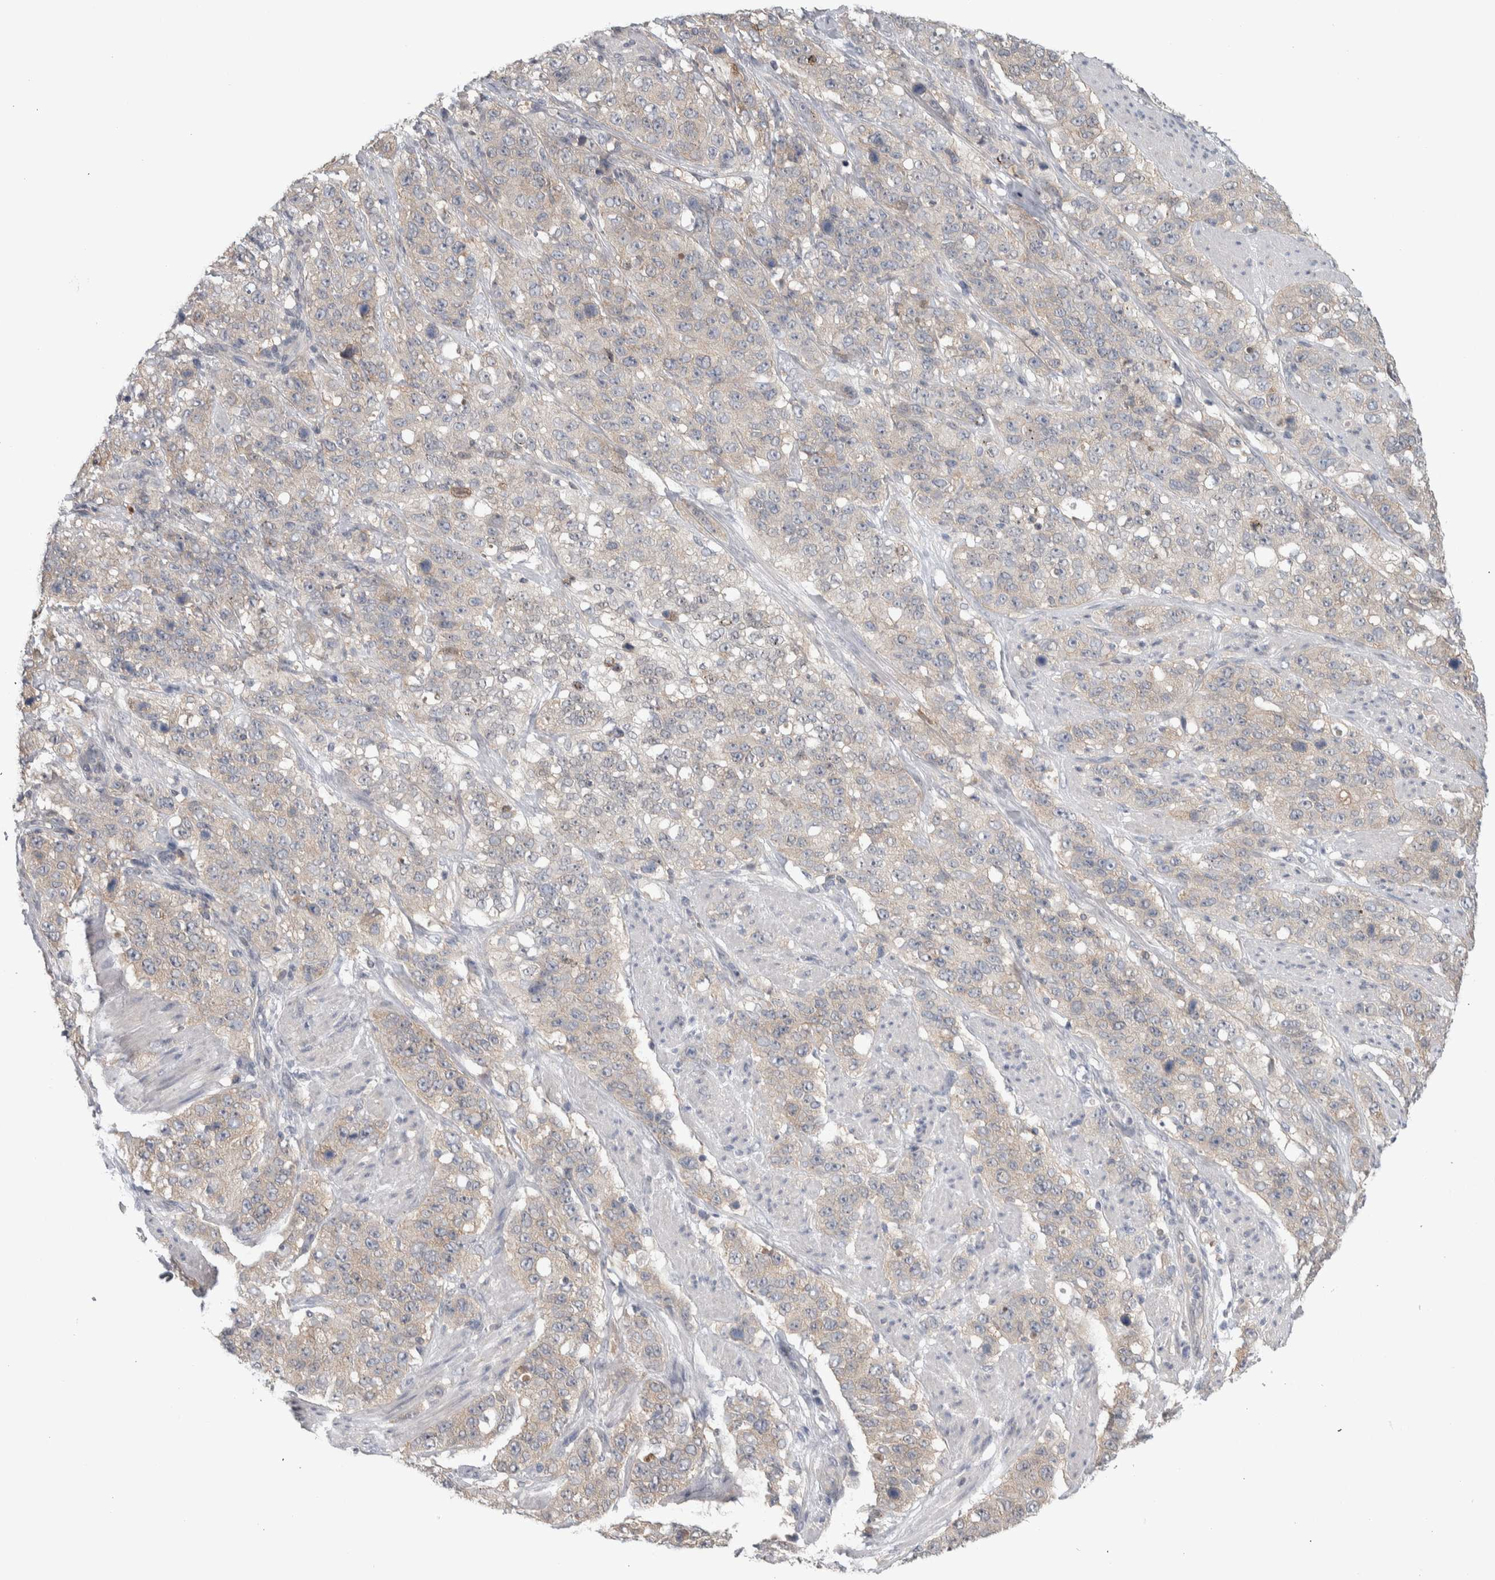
{"staining": {"intensity": "weak", "quantity": "25%-75%", "location": "cytoplasmic/membranous"}, "tissue": "stomach cancer", "cell_type": "Tumor cells", "image_type": "cancer", "snomed": [{"axis": "morphology", "description": "Adenocarcinoma, NOS"}, {"axis": "topography", "description": "Stomach"}], "caption": "DAB immunohistochemical staining of stomach cancer (adenocarcinoma) shows weak cytoplasmic/membranous protein expression in approximately 25%-75% of tumor cells. The staining was performed using DAB to visualize the protein expression in brown, while the nuclei were stained in blue with hematoxylin (Magnification: 20x).", "gene": "TAX1BP1", "patient": {"sex": "male", "age": 48}}